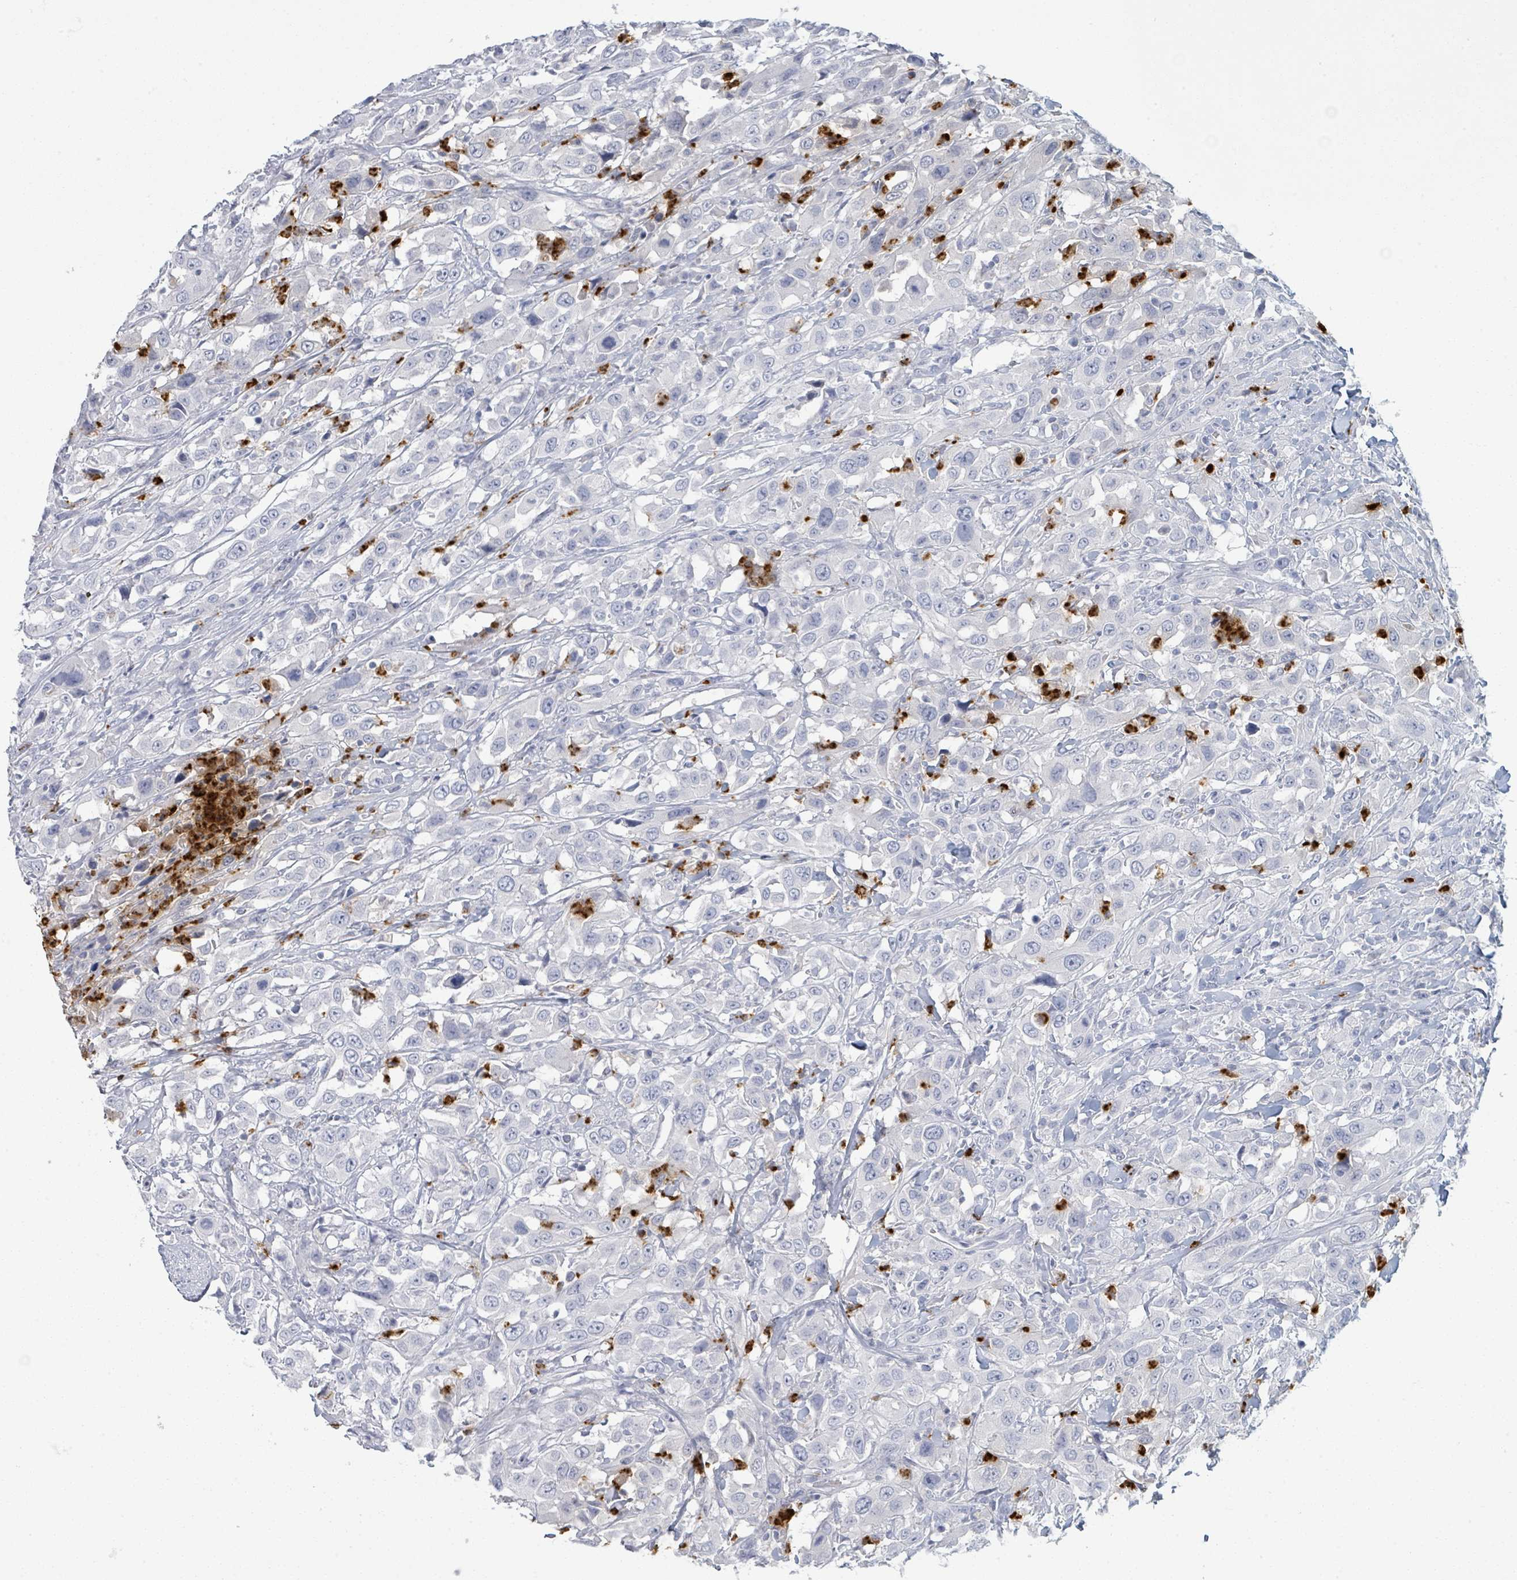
{"staining": {"intensity": "negative", "quantity": "none", "location": "none"}, "tissue": "urothelial cancer", "cell_type": "Tumor cells", "image_type": "cancer", "snomed": [{"axis": "morphology", "description": "Urothelial carcinoma, High grade"}, {"axis": "topography", "description": "Urinary bladder"}], "caption": "This is an immunohistochemistry photomicrograph of human high-grade urothelial carcinoma. There is no positivity in tumor cells.", "gene": "DEFA4", "patient": {"sex": "male", "age": 61}}